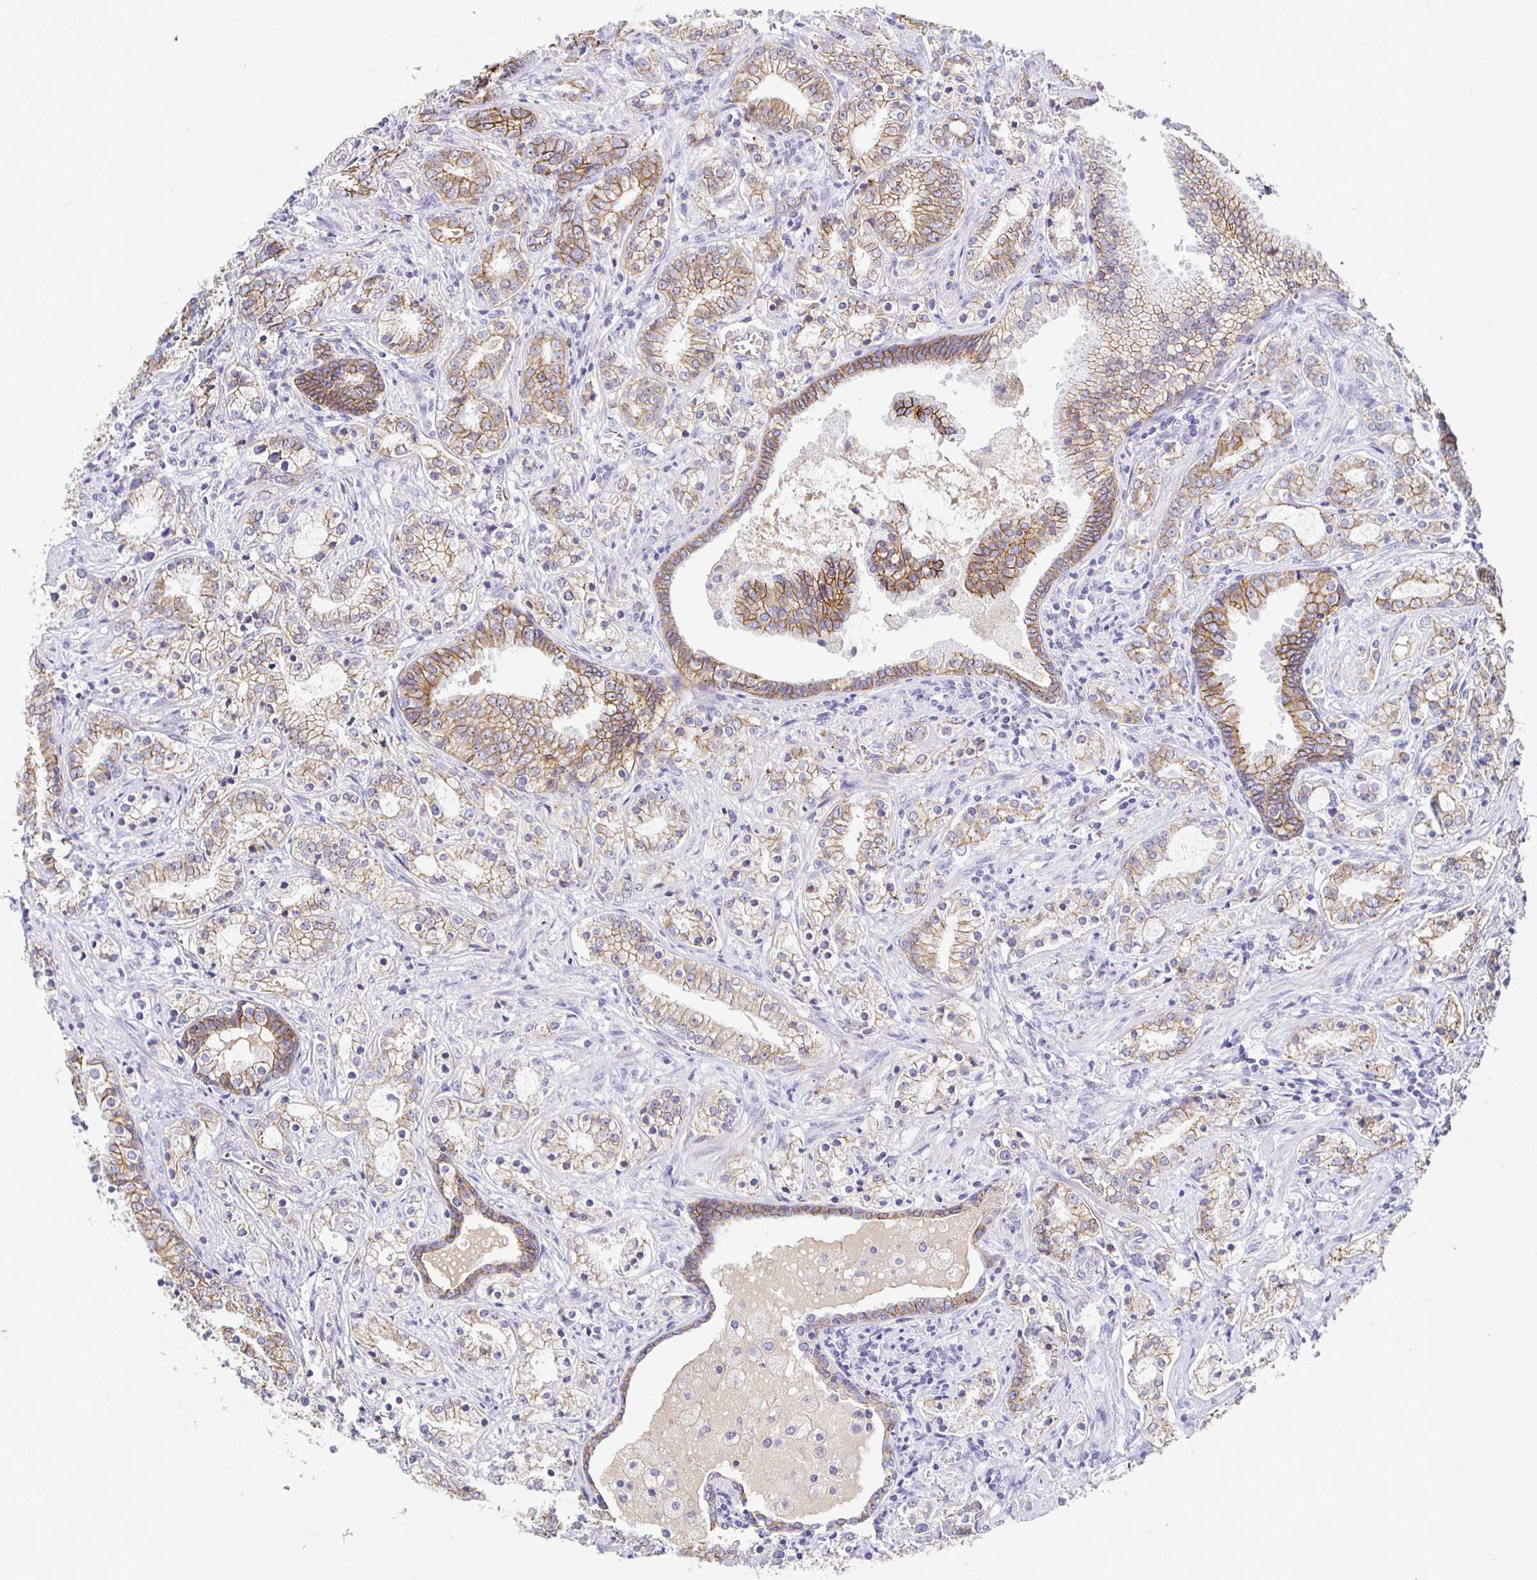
{"staining": {"intensity": "moderate", "quantity": "25%-75%", "location": "cytoplasmic/membranous"}, "tissue": "prostate cancer", "cell_type": "Tumor cells", "image_type": "cancer", "snomed": [{"axis": "morphology", "description": "Adenocarcinoma, Medium grade"}, {"axis": "topography", "description": "Prostate"}], "caption": "High-magnification brightfield microscopy of adenocarcinoma (medium-grade) (prostate) stained with DAB (brown) and counterstained with hematoxylin (blue). tumor cells exhibit moderate cytoplasmic/membranous staining is seen in about25%-75% of cells. Using DAB (brown) and hematoxylin (blue) stains, captured at high magnification using brightfield microscopy.", "gene": "PIWIL3", "patient": {"sex": "male", "age": 57}}